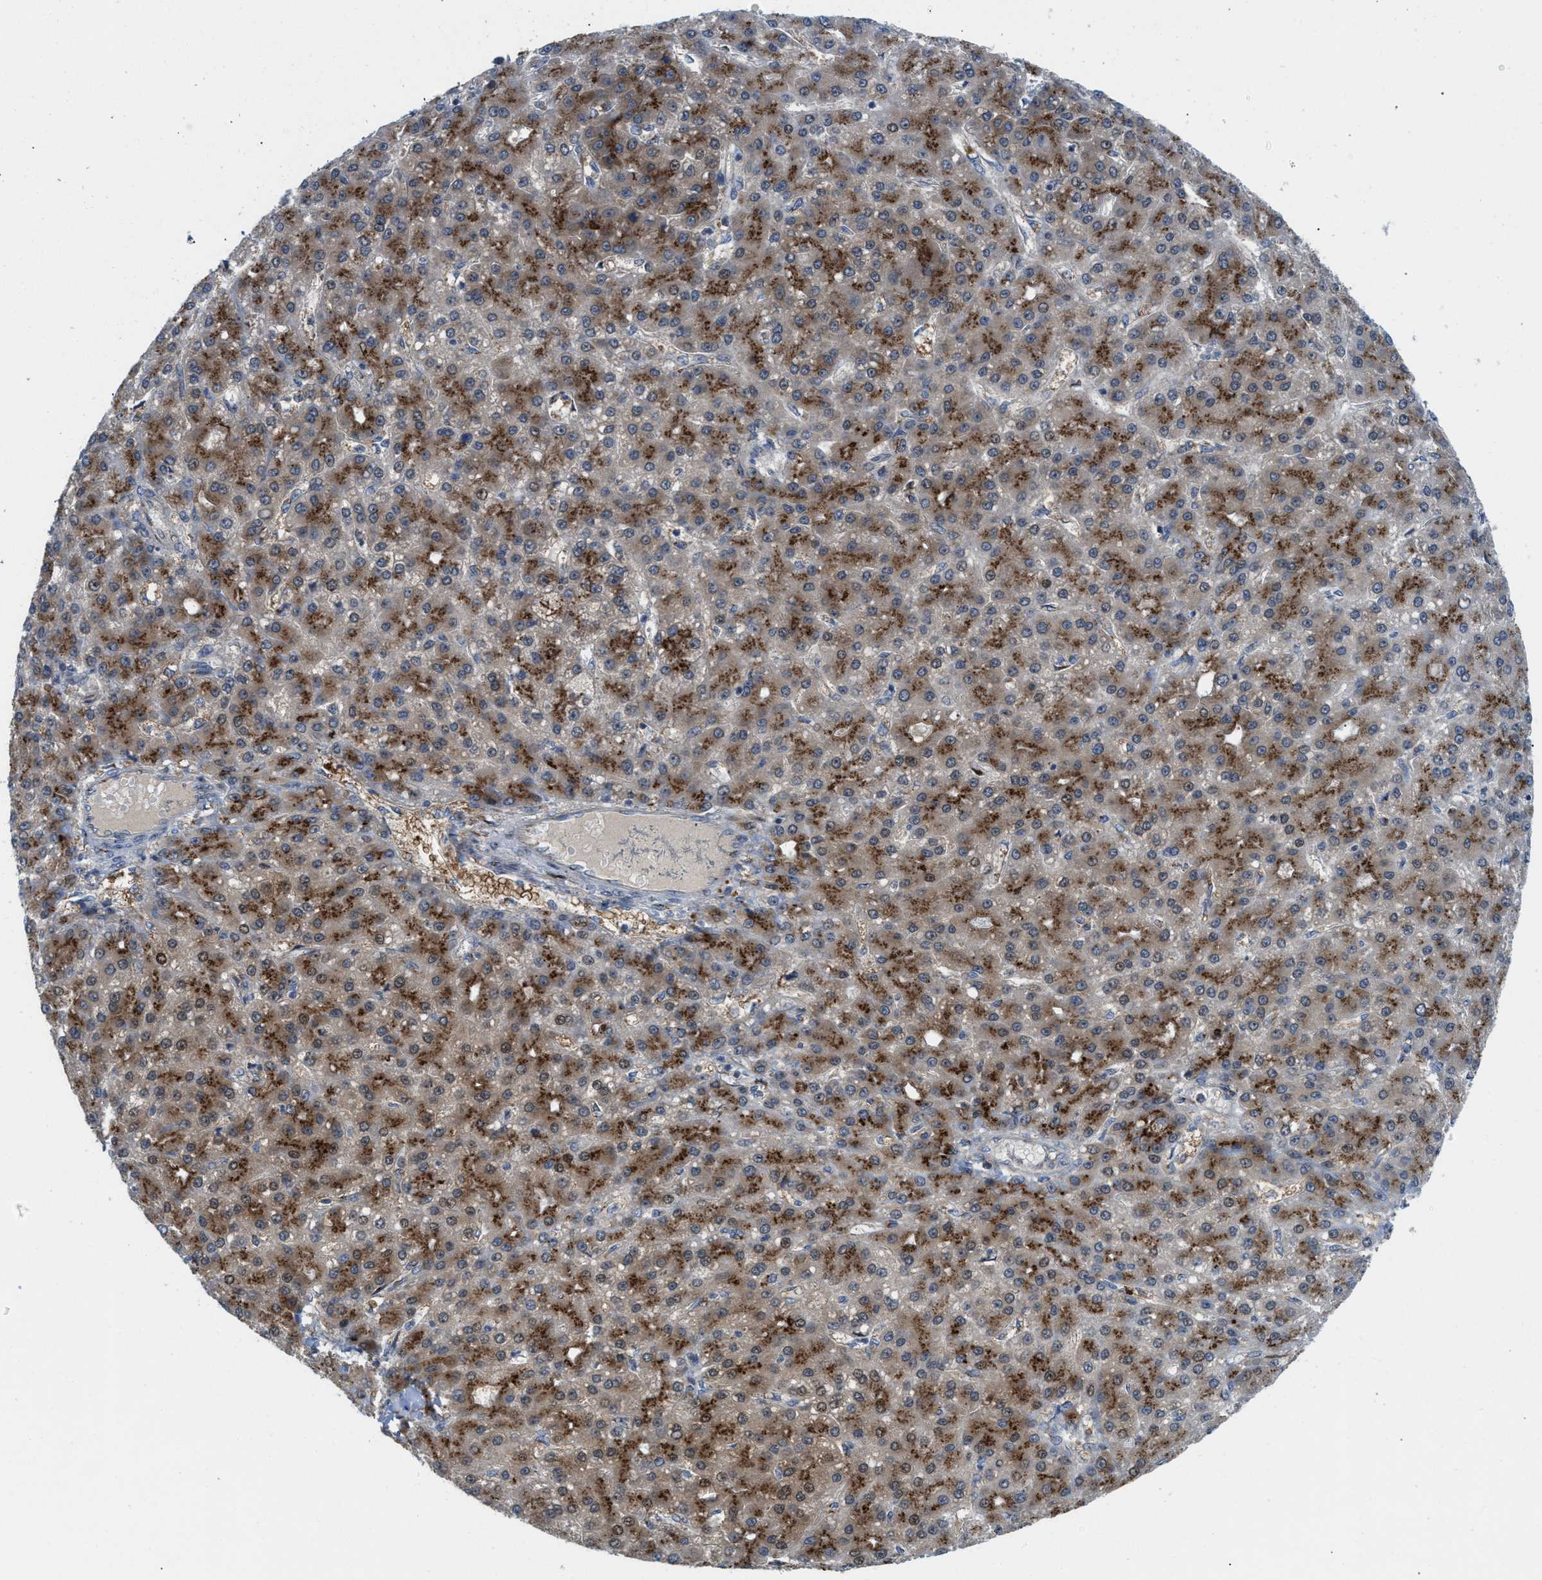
{"staining": {"intensity": "moderate", "quantity": ">75%", "location": "cytoplasmic/membranous"}, "tissue": "liver cancer", "cell_type": "Tumor cells", "image_type": "cancer", "snomed": [{"axis": "morphology", "description": "Carcinoma, Hepatocellular, NOS"}, {"axis": "topography", "description": "Liver"}], "caption": "The histopathology image shows staining of liver cancer, revealing moderate cytoplasmic/membranous protein positivity (brown color) within tumor cells. (Stains: DAB (3,3'-diaminobenzidine) in brown, nuclei in blue, Microscopy: brightfield microscopy at high magnification).", "gene": "SLC38A10", "patient": {"sex": "male", "age": 67}}